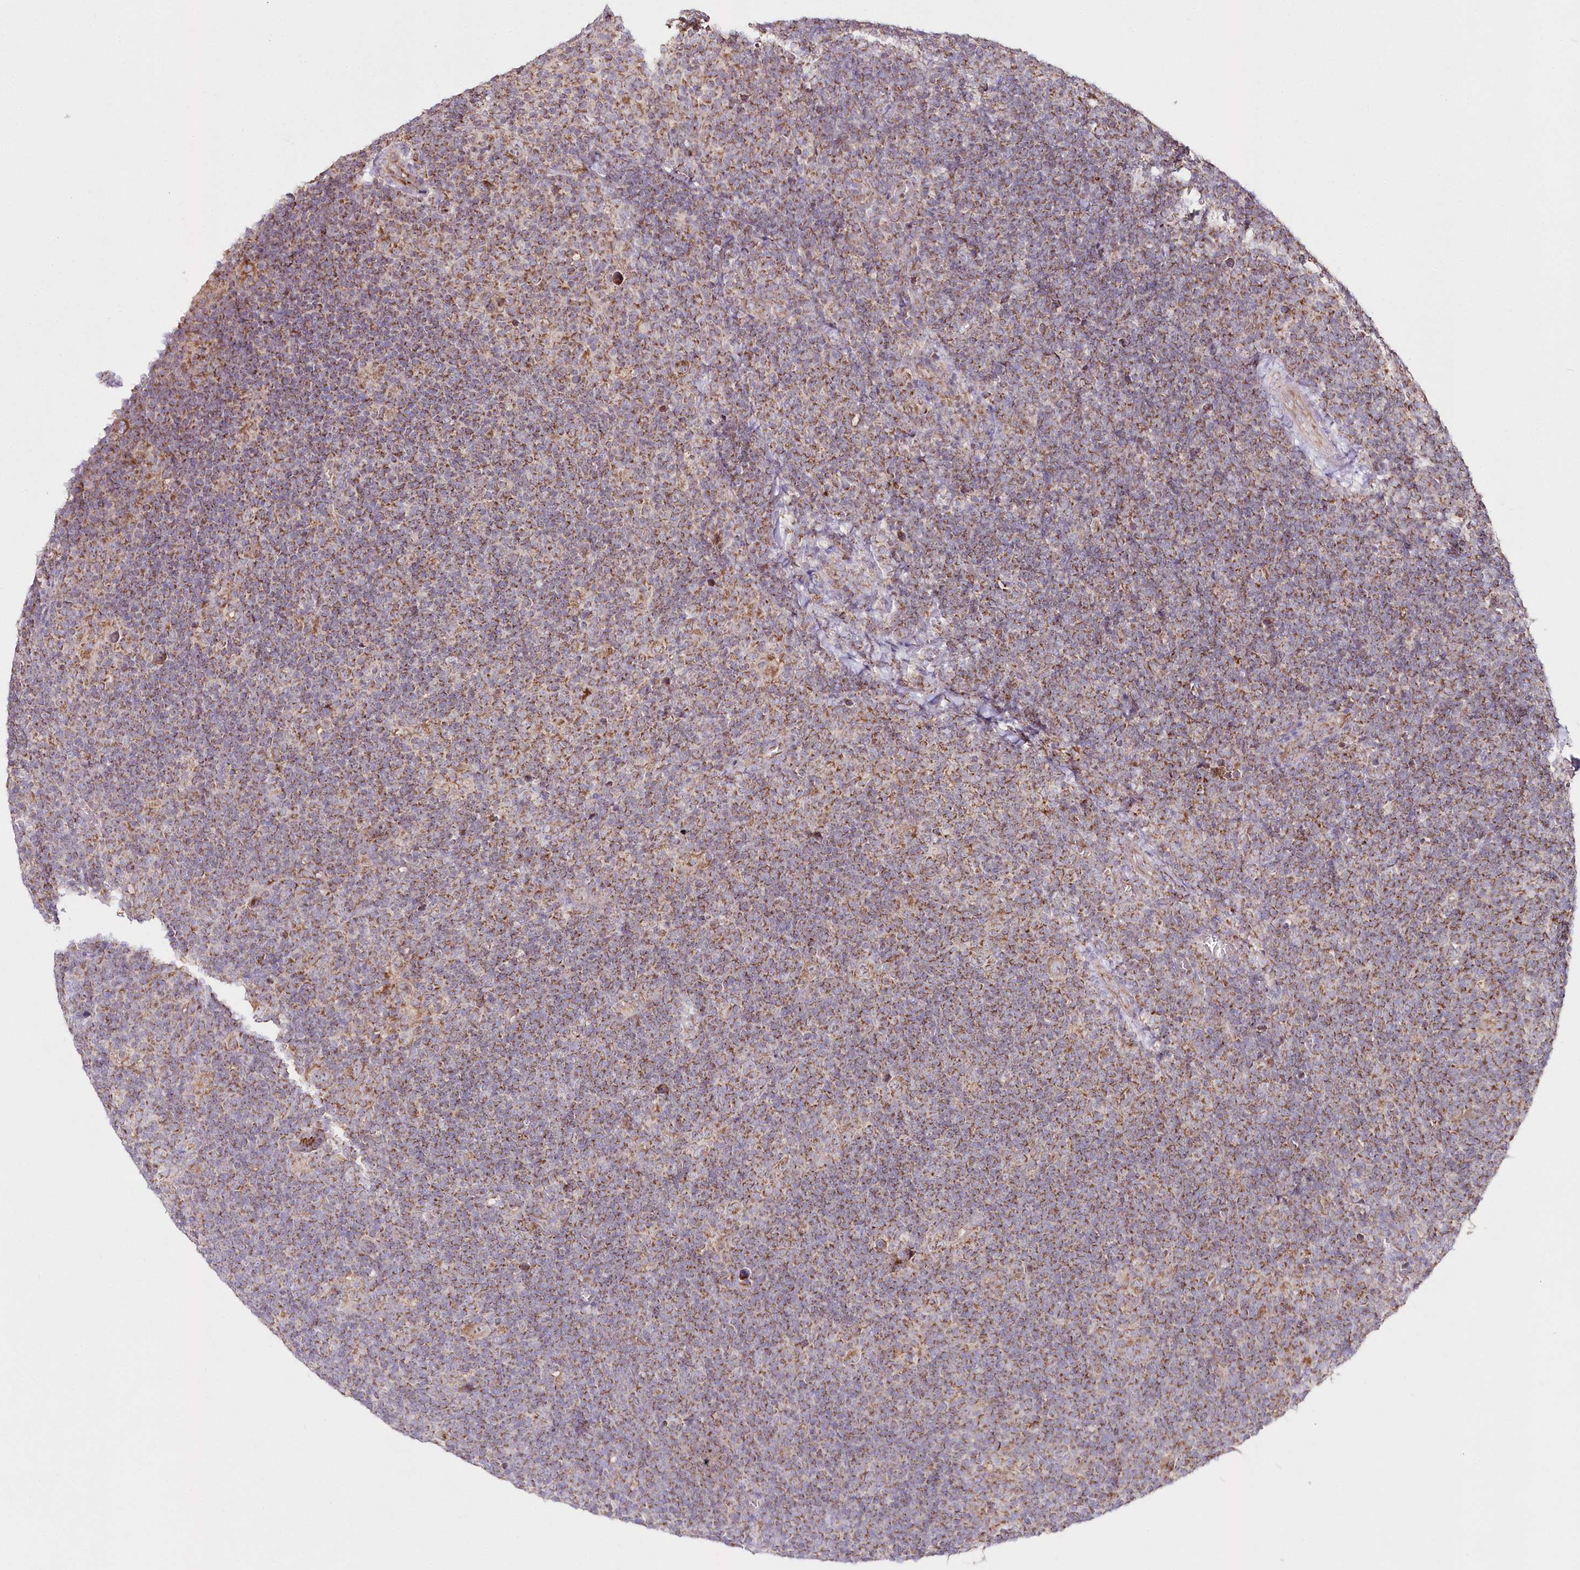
{"staining": {"intensity": "moderate", "quantity": "<25%", "location": "cytoplasmic/membranous"}, "tissue": "lymphoma", "cell_type": "Tumor cells", "image_type": "cancer", "snomed": [{"axis": "morphology", "description": "Hodgkin's disease, NOS"}, {"axis": "topography", "description": "Lymph node"}], "caption": "Immunohistochemistry micrograph of human lymphoma stained for a protein (brown), which demonstrates low levels of moderate cytoplasmic/membranous expression in approximately <25% of tumor cells.", "gene": "DNA2", "patient": {"sex": "female", "age": 57}}